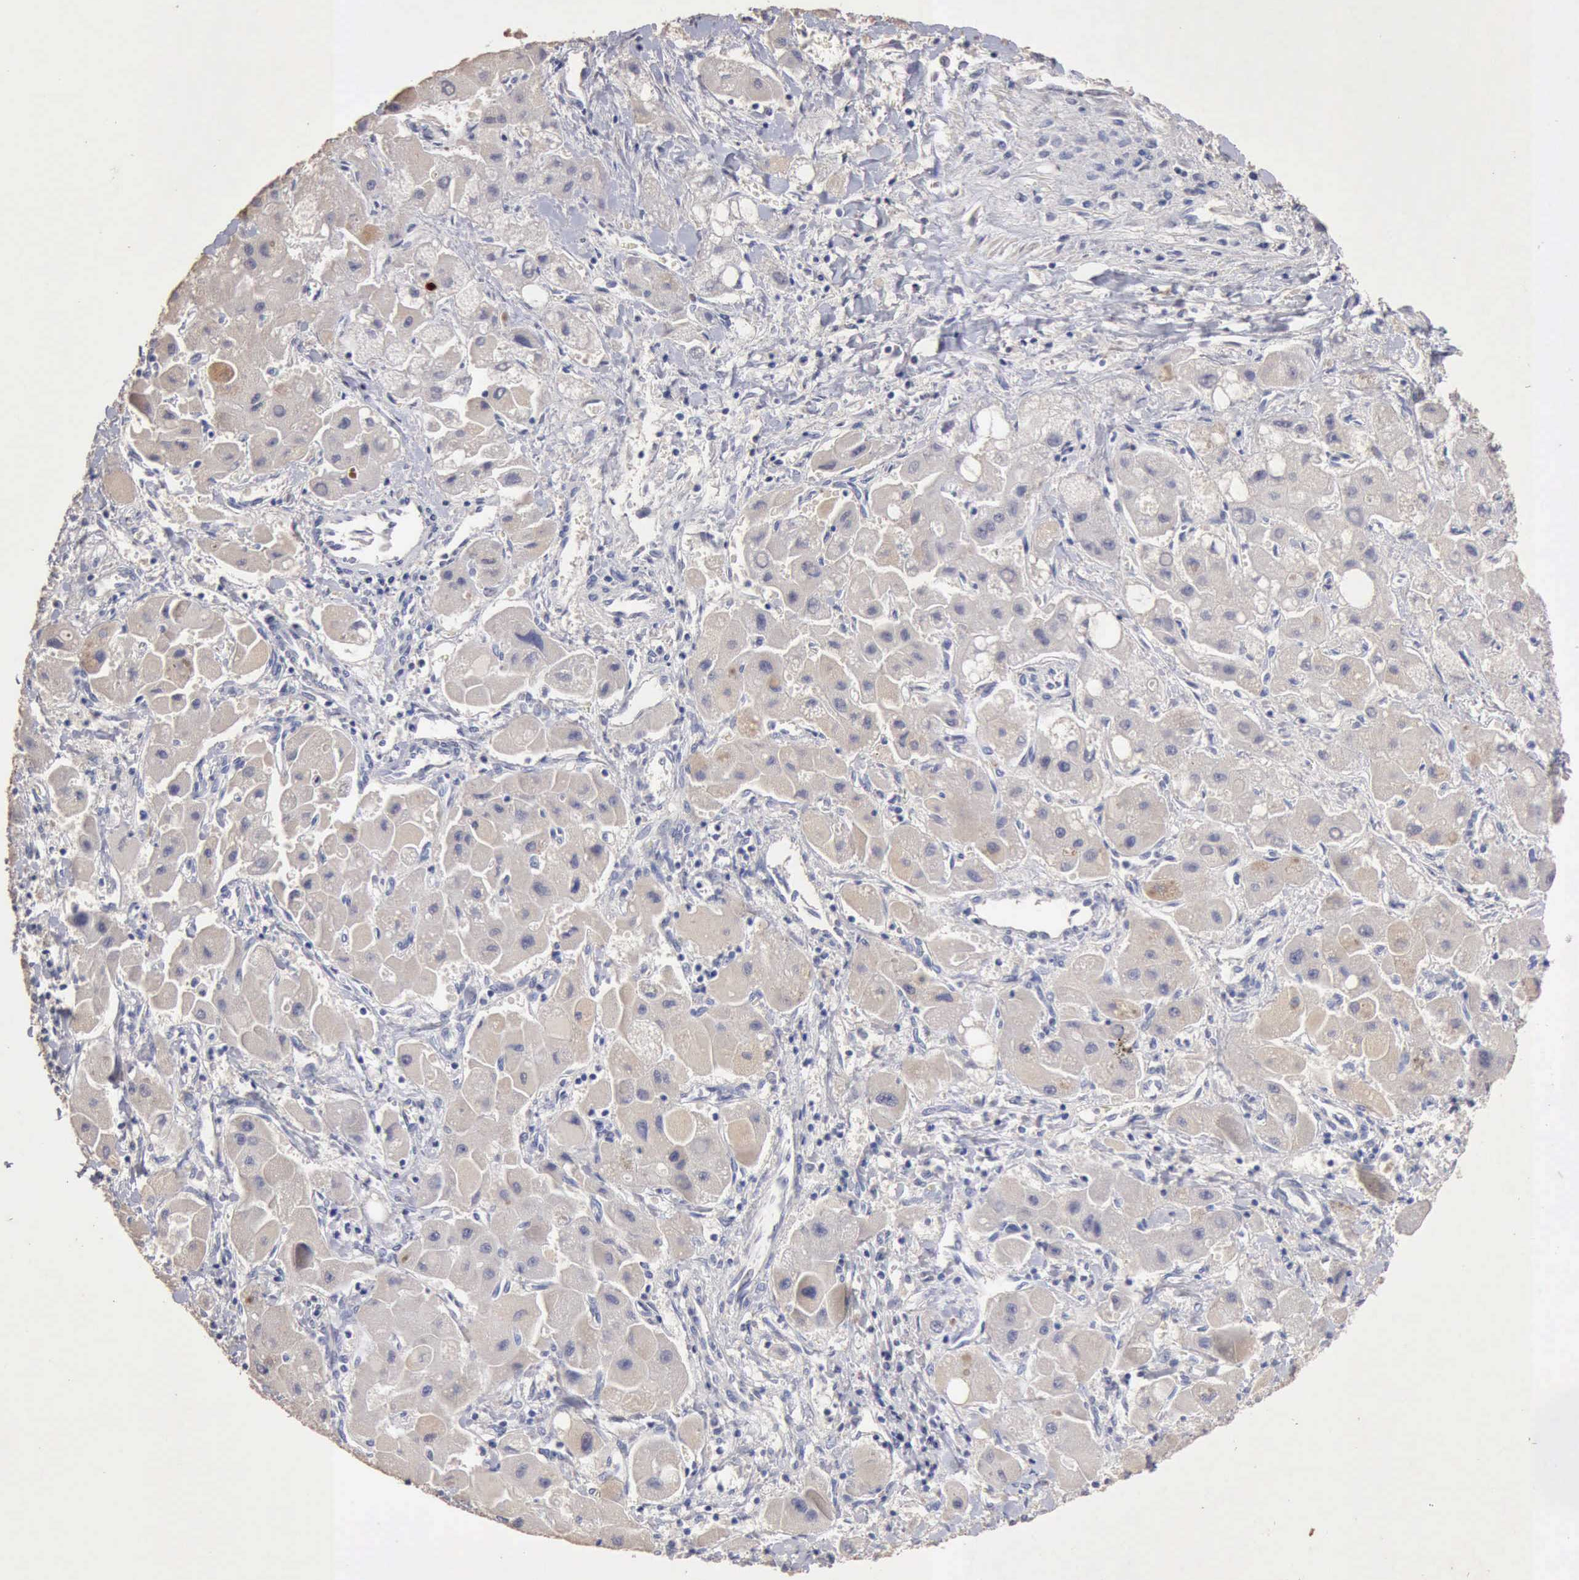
{"staining": {"intensity": "negative", "quantity": "none", "location": "none"}, "tissue": "liver cancer", "cell_type": "Tumor cells", "image_type": "cancer", "snomed": [{"axis": "morphology", "description": "Carcinoma, Hepatocellular, NOS"}, {"axis": "topography", "description": "Liver"}], "caption": "A high-resolution micrograph shows immunohistochemistry staining of hepatocellular carcinoma (liver), which shows no significant expression in tumor cells.", "gene": "KRT6B", "patient": {"sex": "male", "age": 24}}